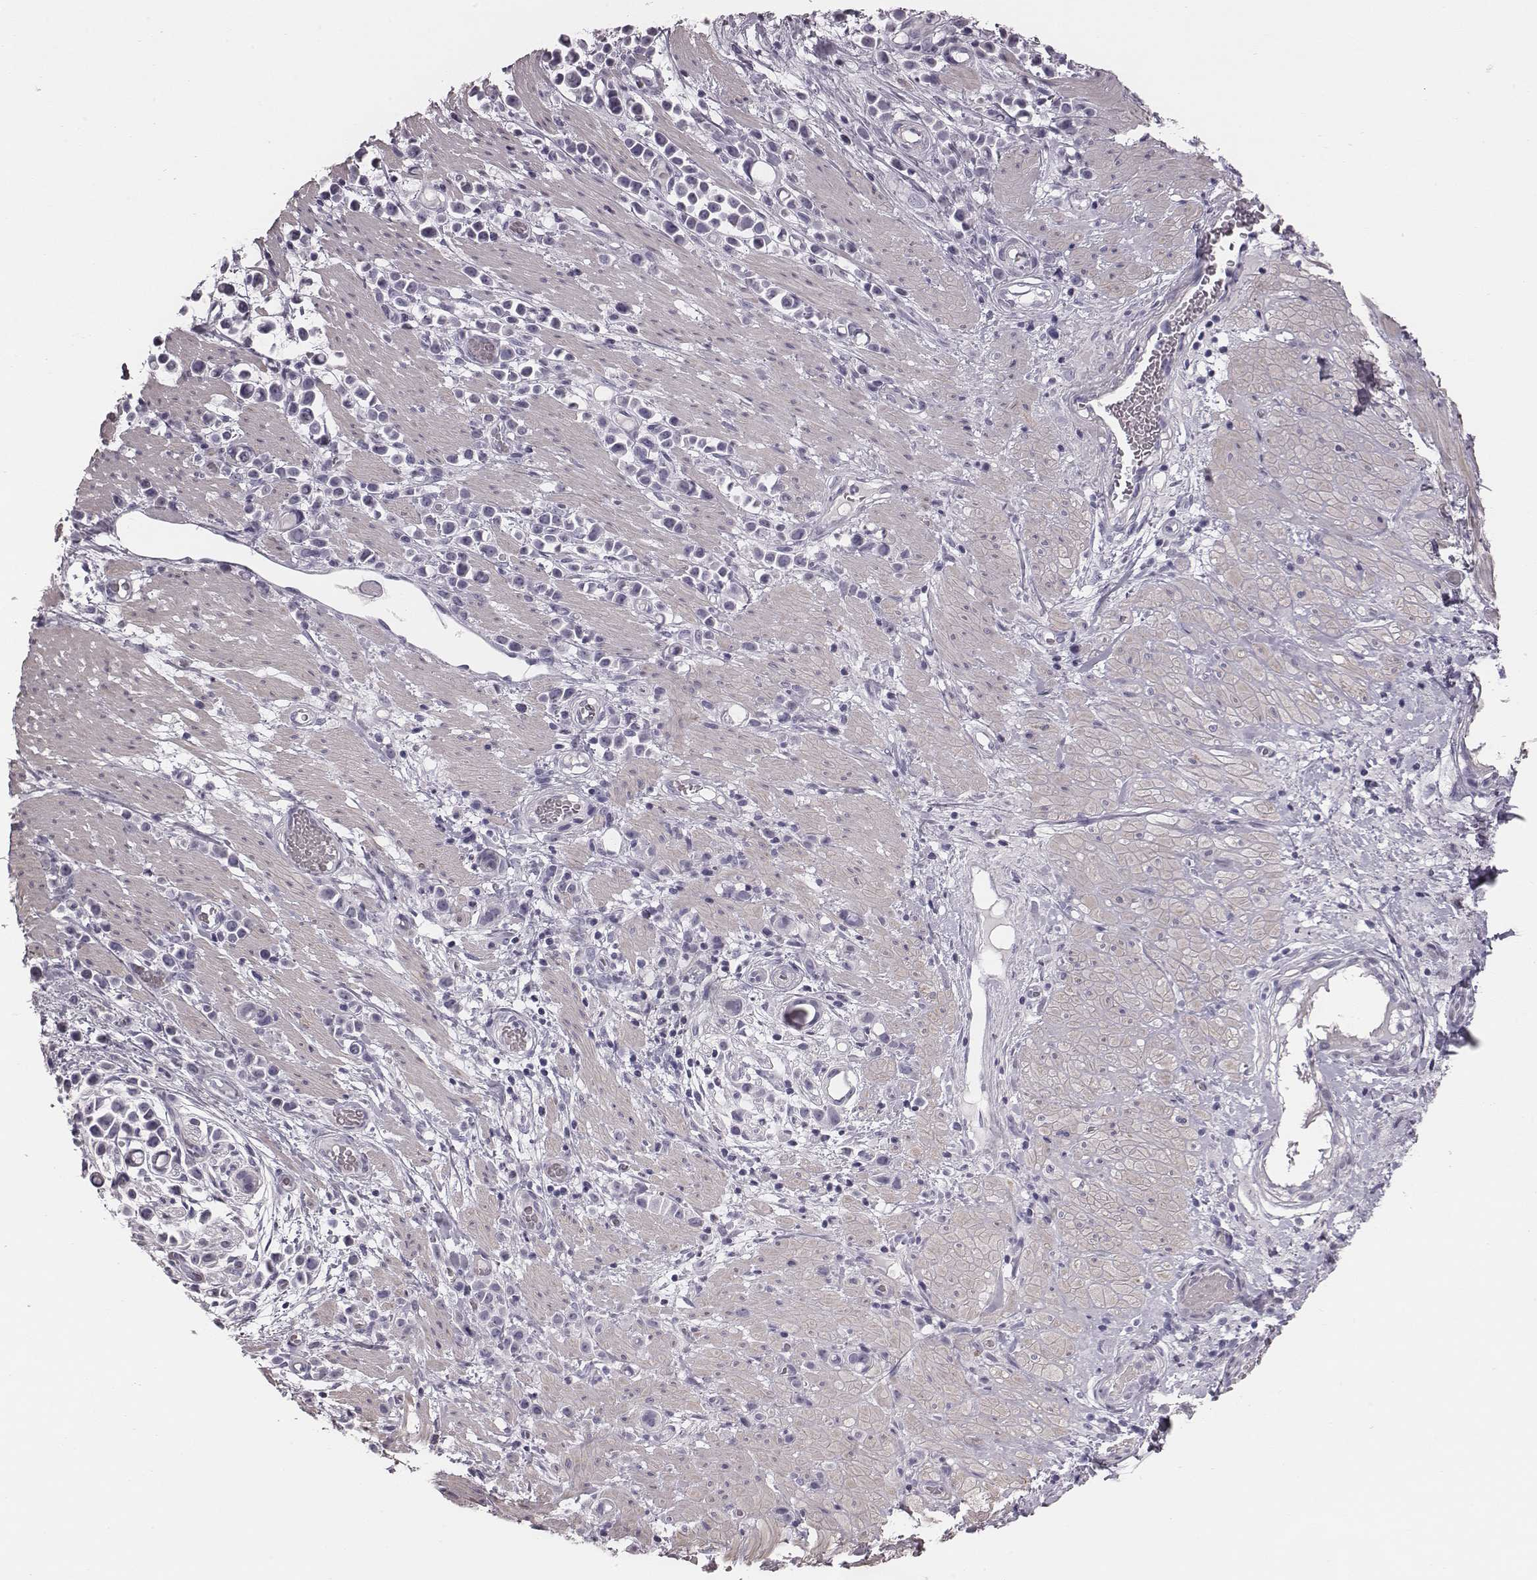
{"staining": {"intensity": "negative", "quantity": "none", "location": "none"}, "tissue": "stomach cancer", "cell_type": "Tumor cells", "image_type": "cancer", "snomed": [{"axis": "morphology", "description": "Adenocarcinoma, NOS"}, {"axis": "topography", "description": "Stomach"}], "caption": "This is an IHC histopathology image of stomach cancer (adenocarcinoma). There is no positivity in tumor cells.", "gene": "CRISP1", "patient": {"sex": "male", "age": 82}}